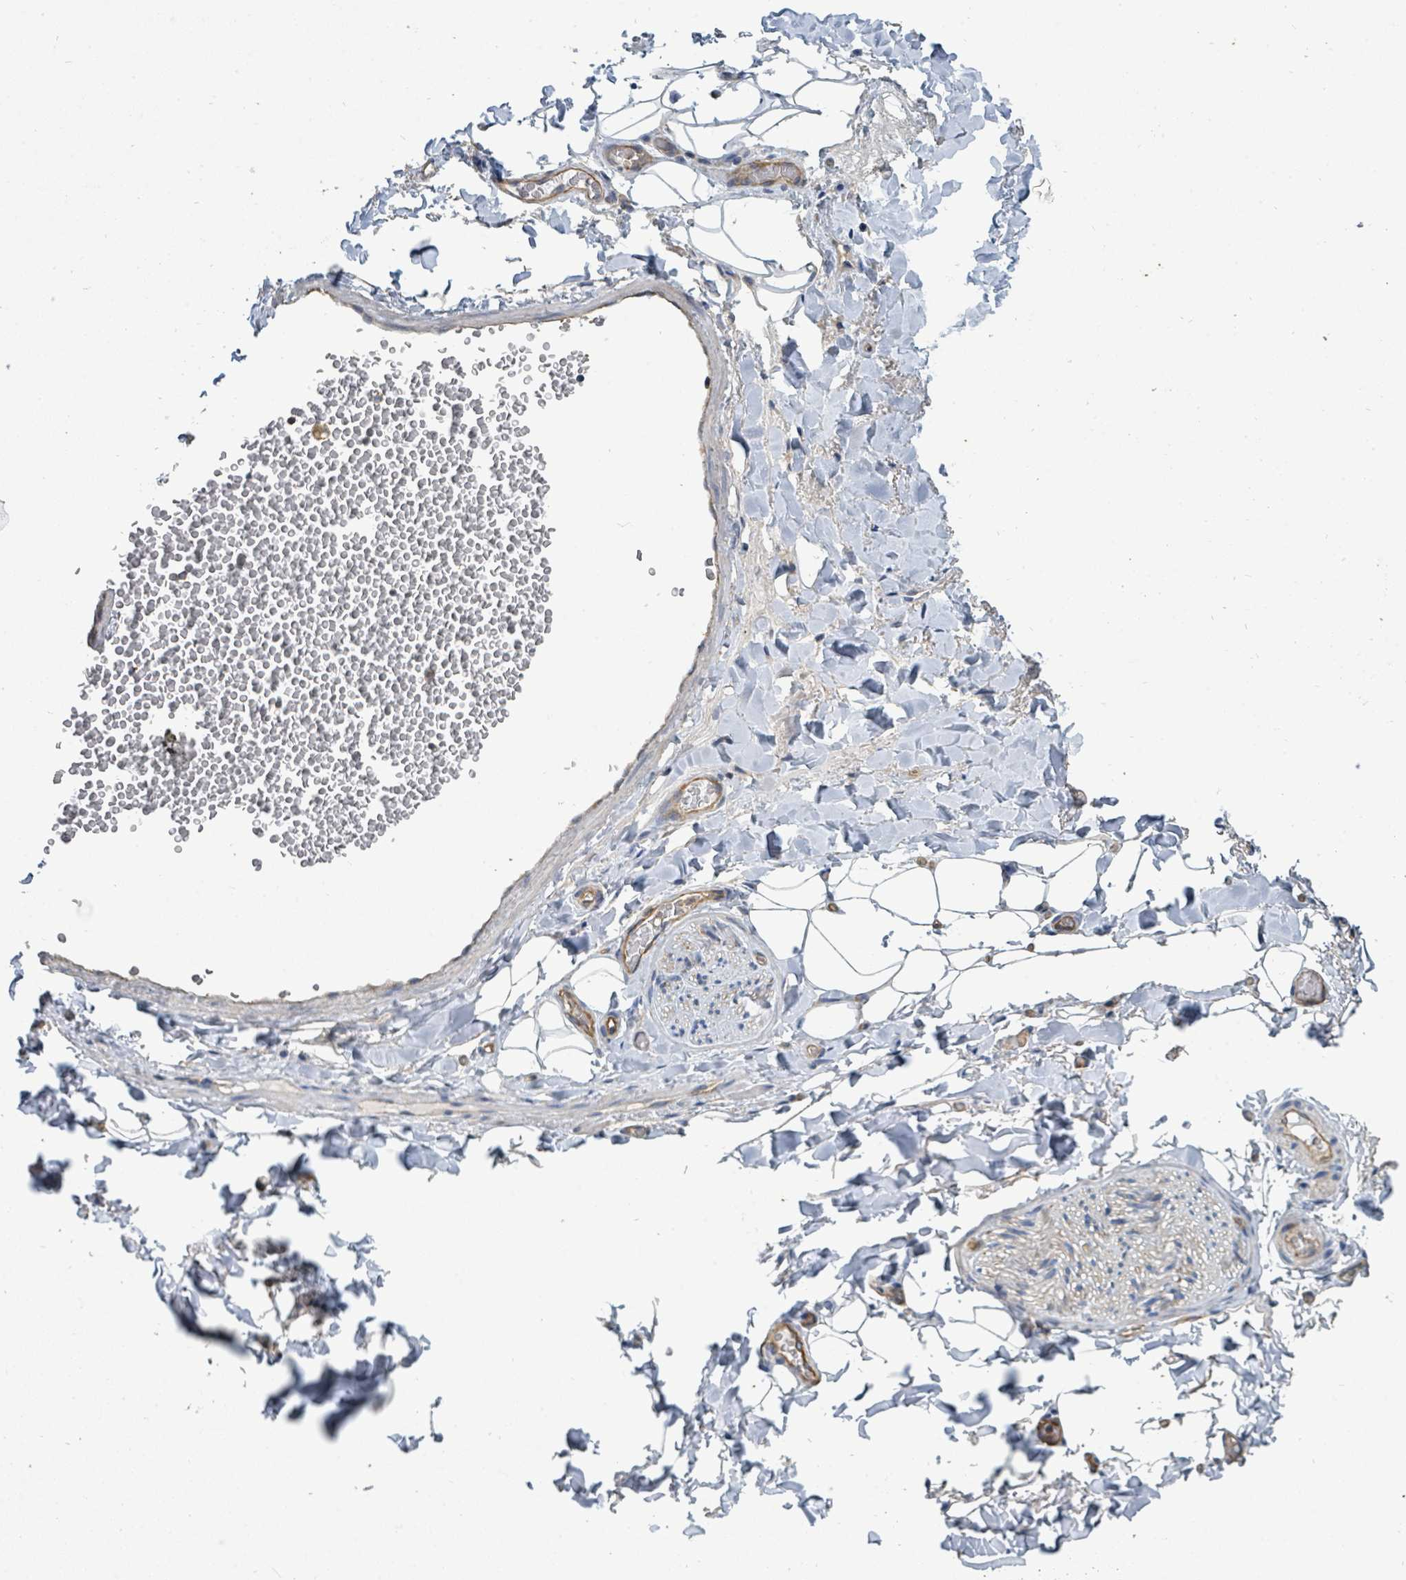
{"staining": {"intensity": "negative", "quantity": "none", "location": "none"}, "tissue": "adipose tissue", "cell_type": "Adipocytes", "image_type": "normal", "snomed": [{"axis": "morphology", "description": "Normal tissue, NOS"}, {"axis": "morphology", "description": "Carcinoma, NOS"}, {"axis": "topography", "description": "Pancreas"}, {"axis": "topography", "description": "Peripheral nerve tissue"}], "caption": "An immunohistochemistry (IHC) histopathology image of normal adipose tissue is shown. There is no staining in adipocytes of adipose tissue.", "gene": "BOLA2B", "patient": {"sex": "female", "age": 29}}